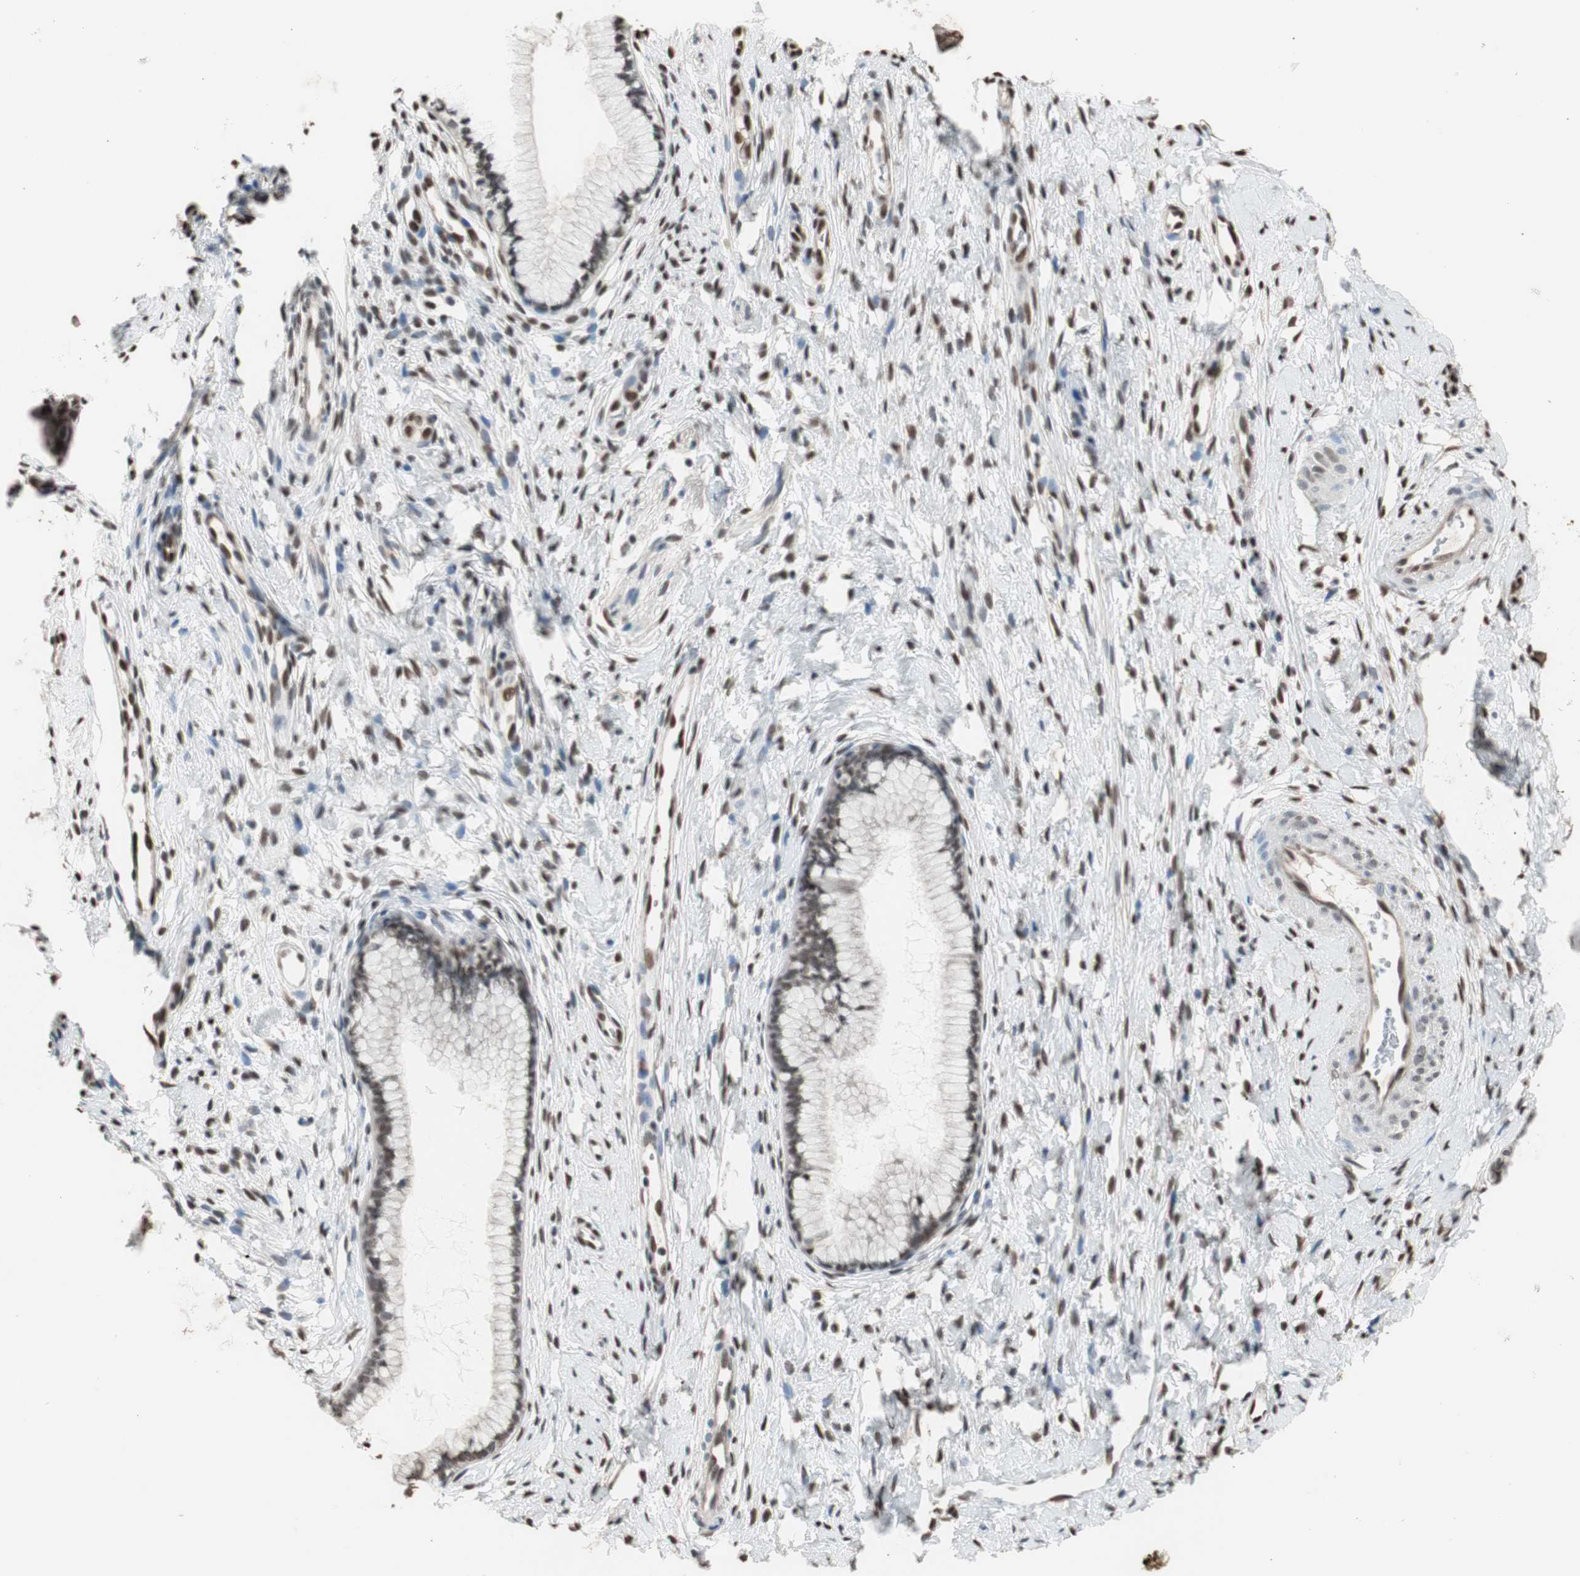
{"staining": {"intensity": "weak", "quantity": "25%-75%", "location": "nuclear"}, "tissue": "cervix", "cell_type": "Glandular cells", "image_type": "normal", "snomed": [{"axis": "morphology", "description": "Normal tissue, NOS"}, {"axis": "topography", "description": "Cervix"}], "caption": "DAB immunohistochemical staining of unremarkable cervix shows weak nuclear protein positivity in about 25%-75% of glandular cells. (DAB (3,3'-diaminobenzidine) IHC, brown staining for protein, blue staining for nuclei).", "gene": "PML", "patient": {"sex": "female", "age": 65}}